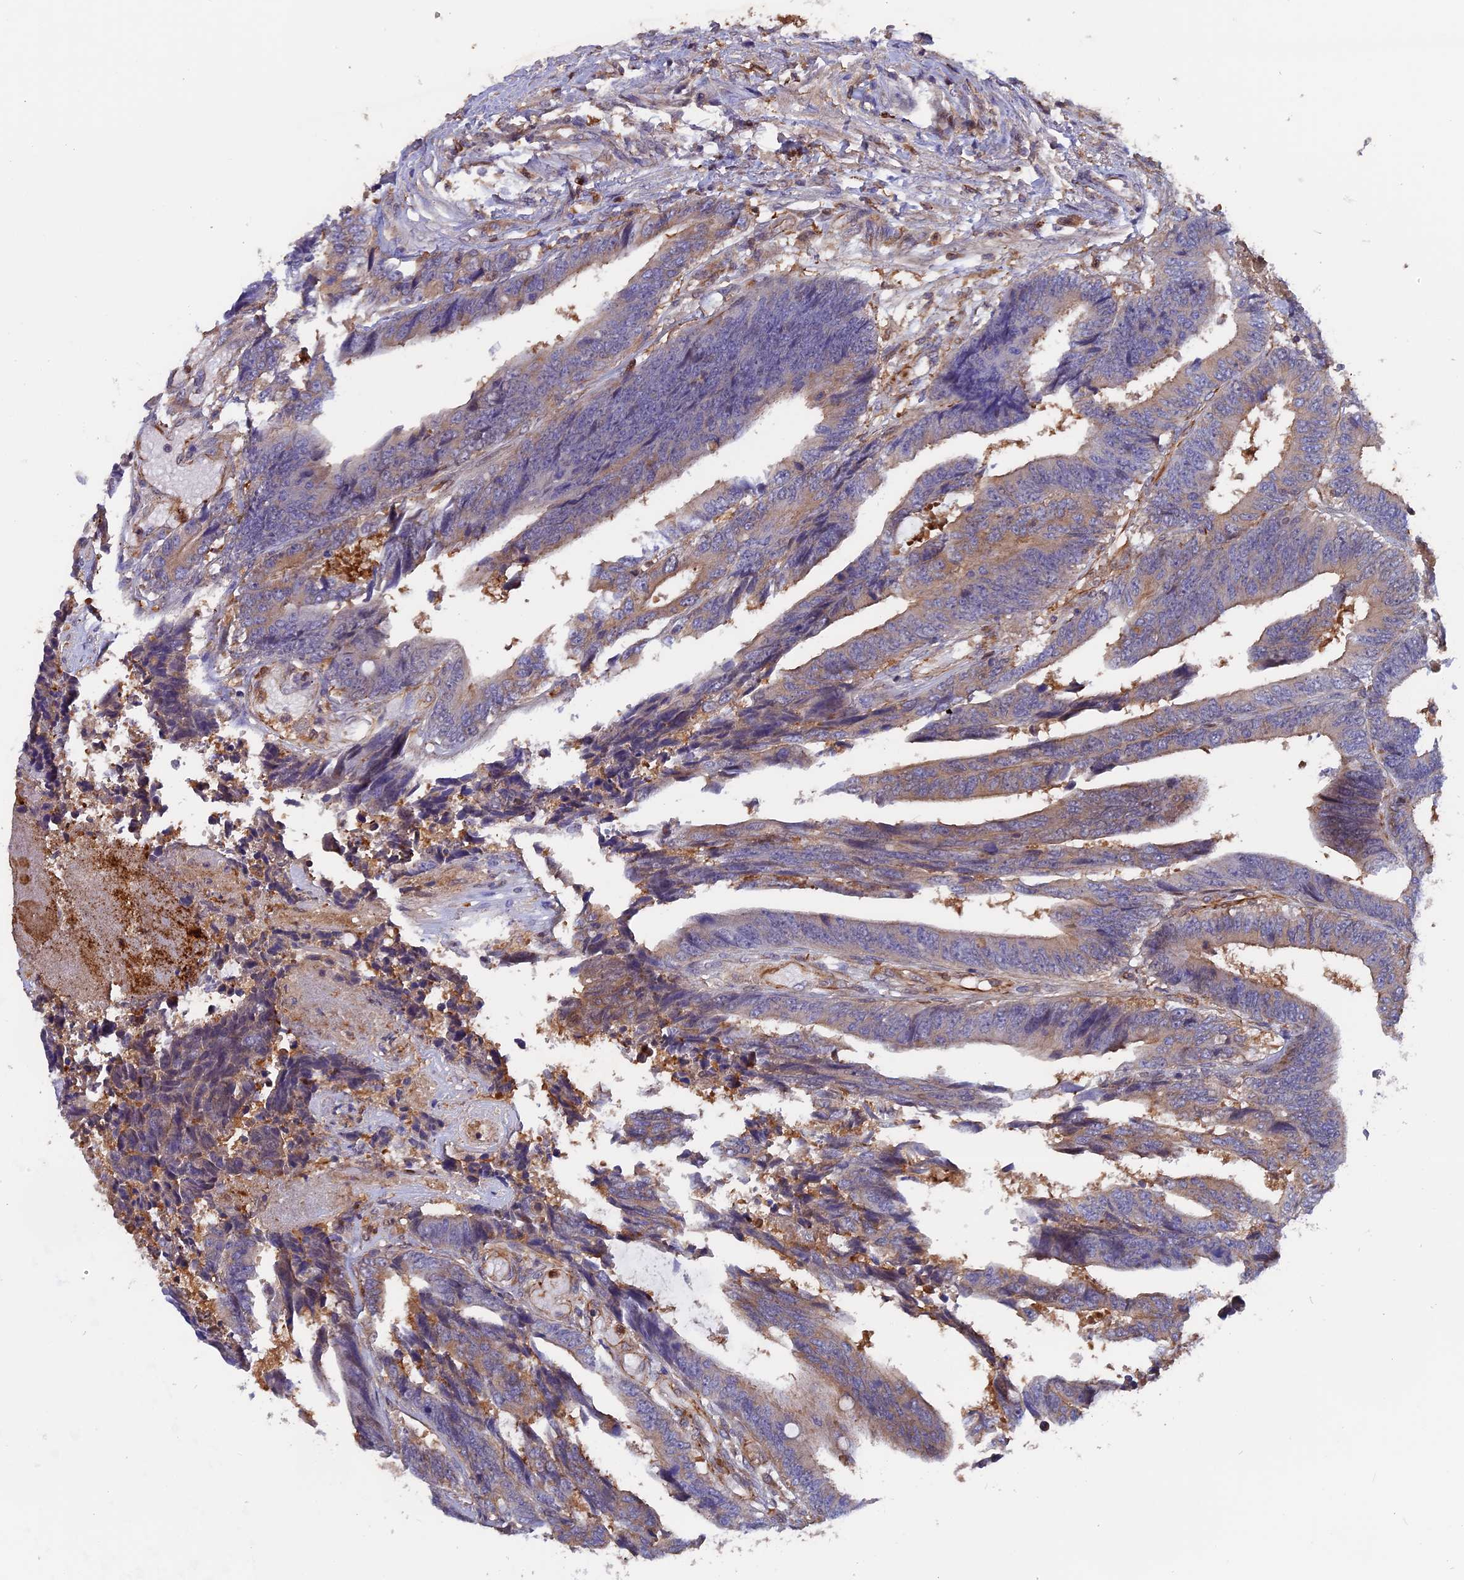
{"staining": {"intensity": "moderate", "quantity": "<25%", "location": "cytoplasmic/membranous"}, "tissue": "colorectal cancer", "cell_type": "Tumor cells", "image_type": "cancer", "snomed": [{"axis": "morphology", "description": "Adenocarcinoma, NOS"}, {"axis": "topography", "description": "Rectum"}], "caption": "High-magnification brightfield microscopy of colorectal cancer (adenocarcinoma) stained with DAB (brown) and counterstained with hematoxylin (blue). tumor cells exhibit moderate cytoplasmic/membranous positivity is appreciated in about<25% of cells.", "gene": "FAM118B", "patient": {"sex": "male", "age": 84}}